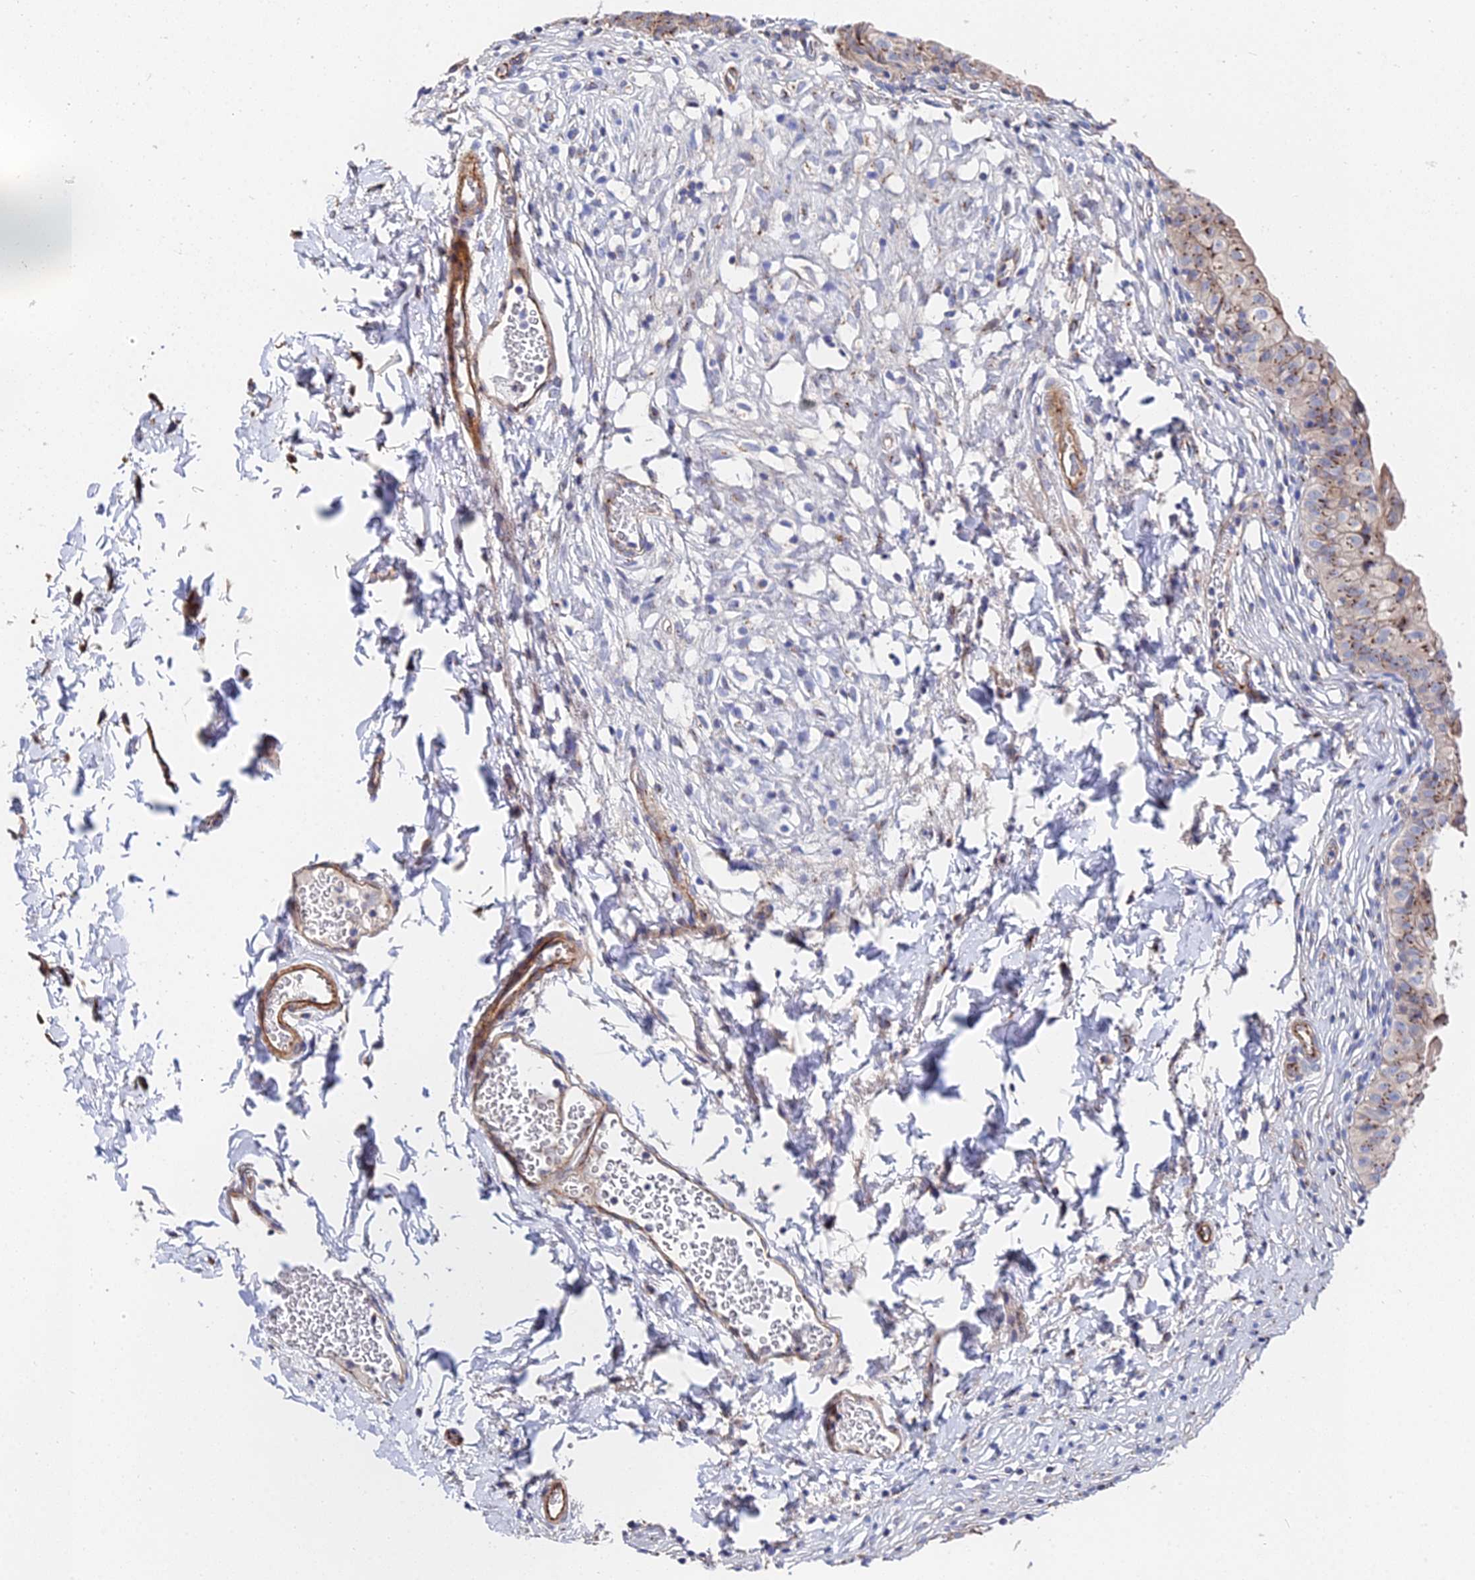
{"staining": {"intensity": "moderate", "quantity": ">75%", "location": "cytoplasmic/membranous"}, "tissue": "urinary bladder", "cell_type": "Urothelial cells", "image_type": "normal", "snomed": [{"axis": "morphology", "description": "Normal tissue, NOS"}, {"axis": "topography", "description": "Urinary bladder"}], "caption": "Protein analysis of benign urinary bladder demonstrates moderate cytoplasmic/membranous staining in approximately >75% of urothelial cells. The staining was performed using DAB (3,3'-diaminobenzidine), with brown indicating positive protein expression. Nuclei are stained blue with hematoxylin.", "gene": "BORCS8", "patient": {"sex": "male", "age": 55}}